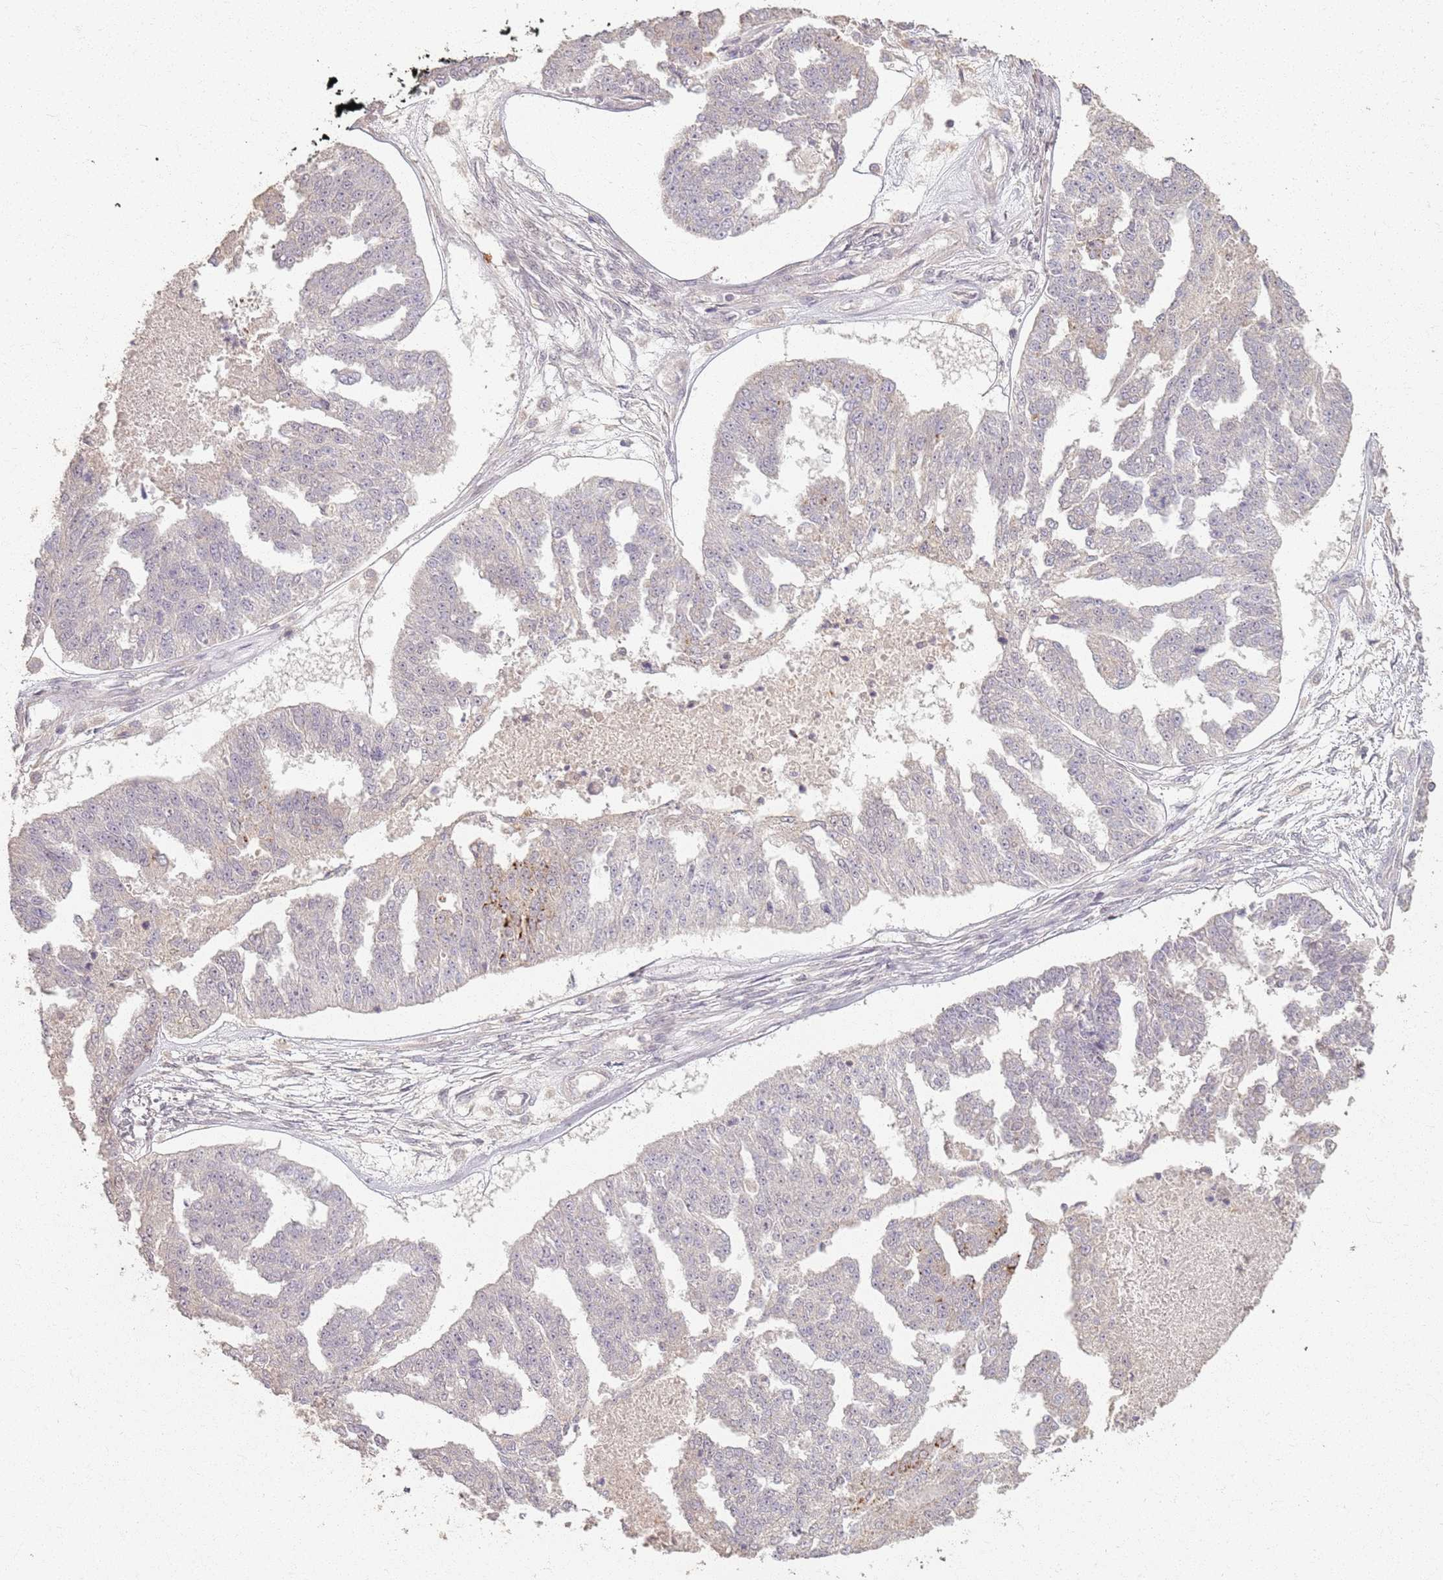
{"staining": {"intensity": "negative", "quantity": "none", "location": "none"}, "tissue": "ovarian cancer", "cell_type": "Tumor cells", "image_type": "cancer", "snomed": [{"axis": "morphology", "description": "Cystadenocarcinoma, serous, NOS"}, {"axis": "topography", "description": "Ovary"}], "caption": "IHC photomicrograph of human ovarian cancer (serous cystadenocarcinoma) stained for a protein (brown), which displays no staining in tumor cells.", "gene": "CCDC168", "patient": {"sex": "female", "age": 58}}